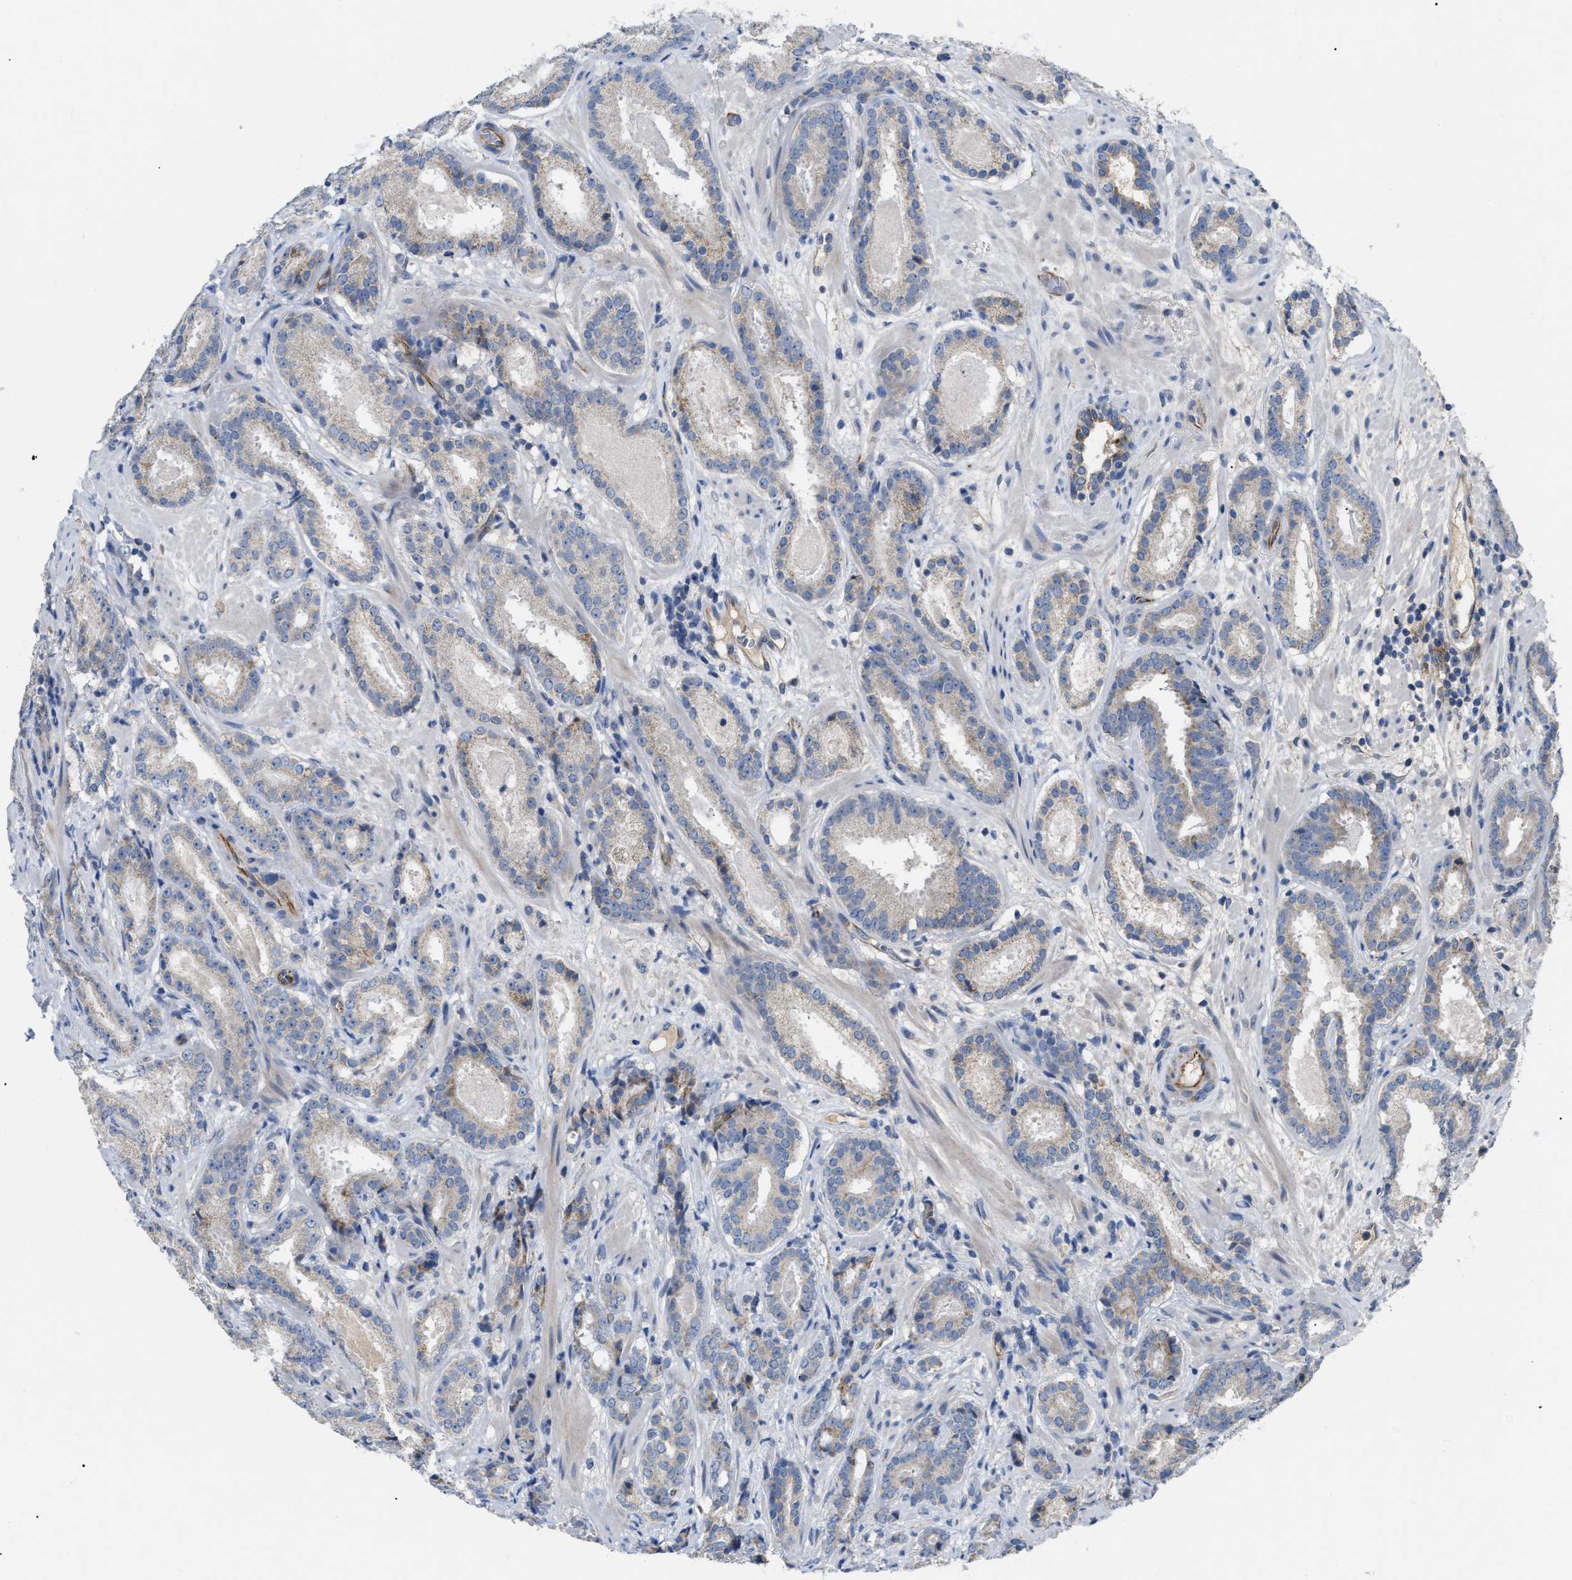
{"staining": {"intensity": "negative", "quantity": "none", "location": "none"}, "tissue": "prostate cancer", "cell_type": "Tumor cells", "image_type": "cancer", "snomed": [{"axis": "morphology", "description": "Adenocarcinoma, Low grade"}, {"axis": "topography", "description": "Prostate"}], "caption": "A histopathology image of human low-grade adenocarcinoma (prostate) is negative for staining in tumor cells.", "gene": "DHX58", "patient": {"sex": "male", "age": 69}}